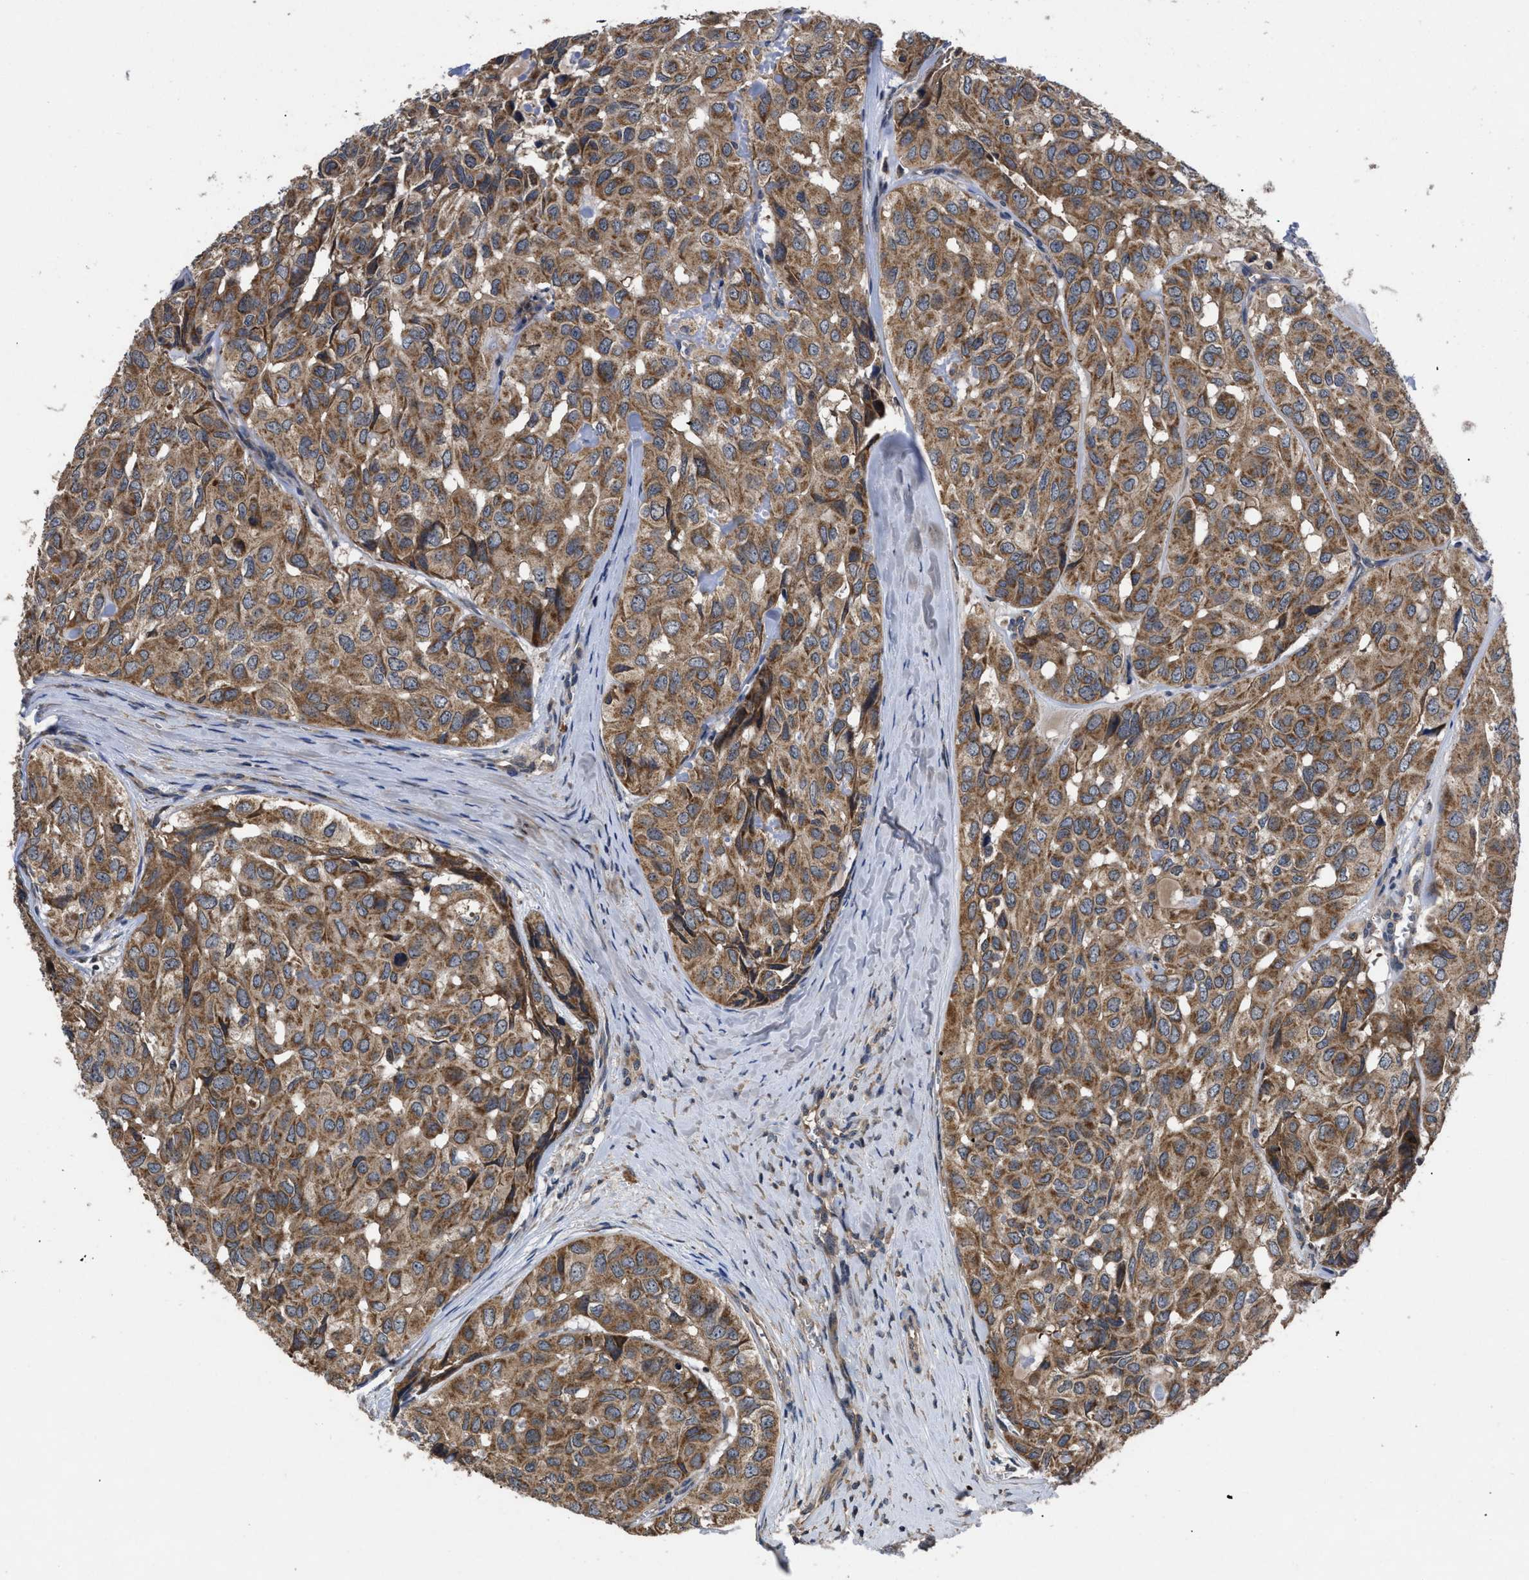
{"staining": {"intensity": "moderate", "quantity": ">75%", "location": "cytoplasmic/membranous"}, "tissue": "head and neck cancer", "cell_type": "Tumor cells", "image_type": "cancer", "snomed": [{"axis": "morphology", "description": "Adenocarcinoma, NOS"}, {"axis": "topography", "description": "Salivary gland, NOS"}, {"axis": "topography", "description": "Head-Neck"}], "caption": "This histopathology image displays IHC staining of head and neck adenocarcinoma, with medium moderate cytoplasmic/membranous expression in about >75% of tumor cells.", "gene": "LRRC3", "patient": {"sex": "female", "age": 76}}